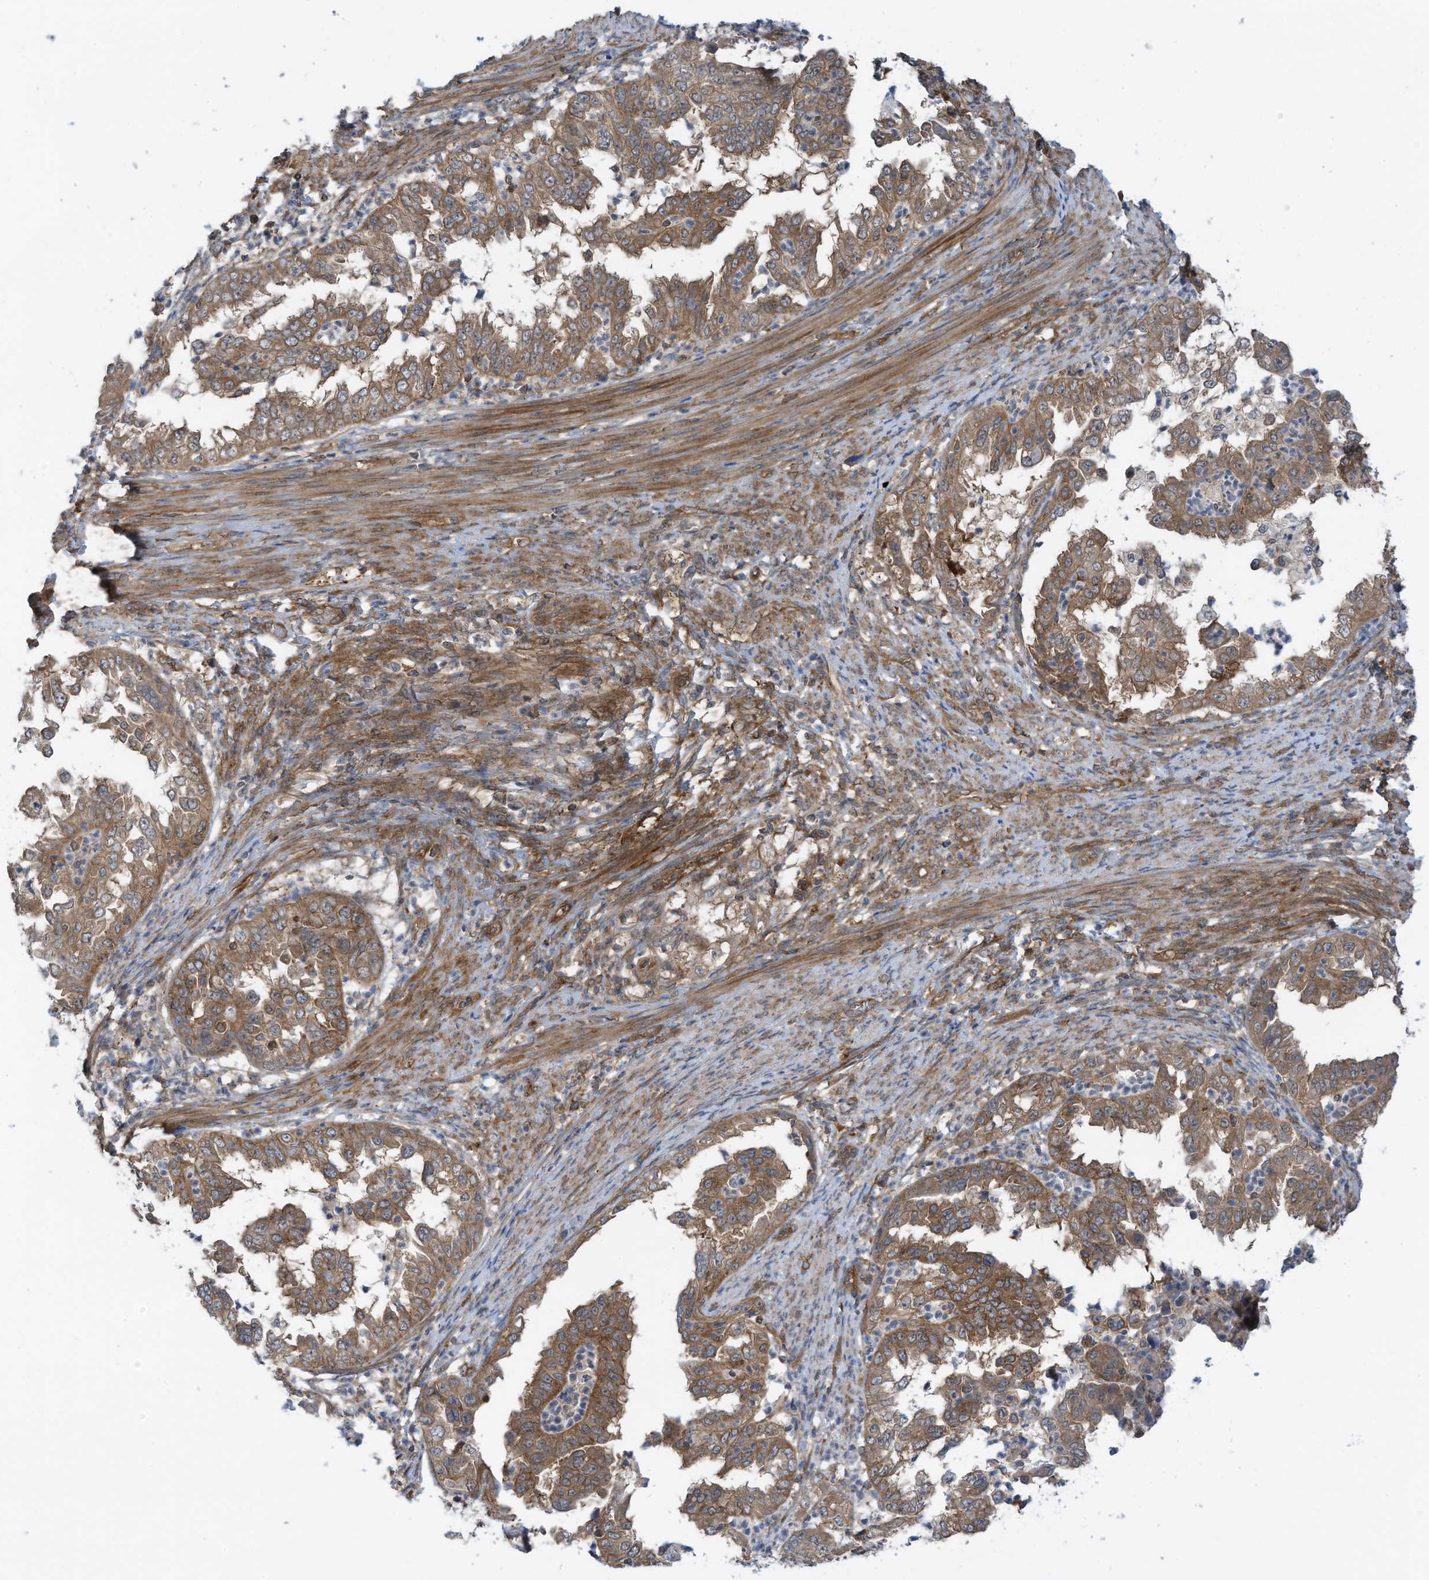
{"staining": {"intensity": "moderate", "quantity": ">75%", "location": "cytoplasmic/membranous"}, "tissue": "endometrial cancer", "cell_type": "Tumor cells", "image_type": "cancer", "snomed": [{"axis": "morphology", "description": "Adenocarcinoma, NOS"}, {"axis": "topography", "description": "Endometrium"}], "caption": "Immunohistochemistry (IHC) photomicrograph of human endometrial cancer stained for a protein (brown), which reveals medium levels of moderate cytoplasmic/membranous expression in about >75% of tumor cells.", "gene": "REPS1", "patient": {"sex": "female", "age": 85}}